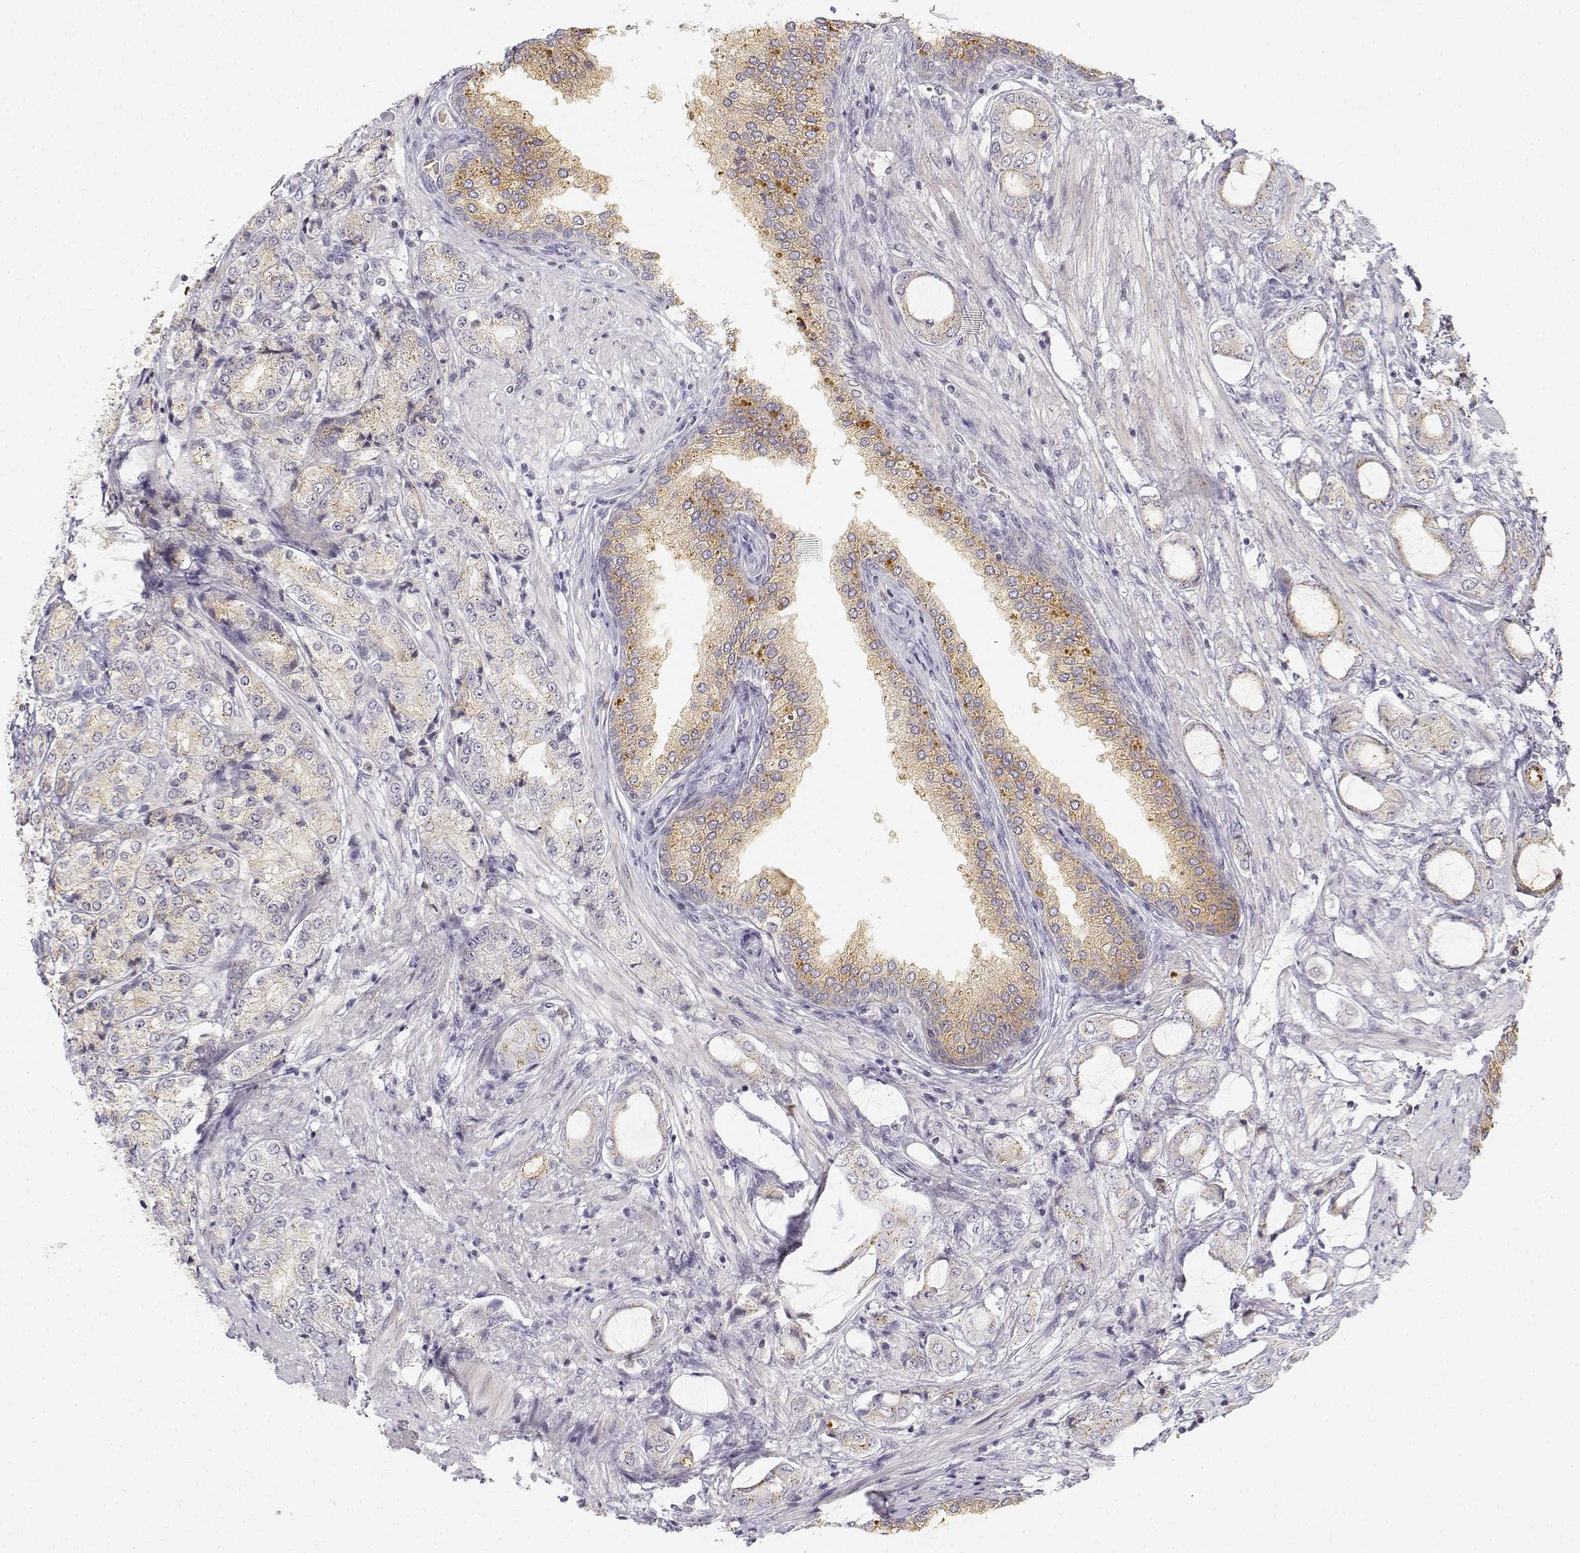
{"staining": {"intensity": "weak", "quantity": "25%-75%", "location": "cytoplasmic/membranous"}, "tissue": "prostate cancer", "cell_type": "Tumor cells", "image_type": "cancer", "snomed": [{"axis": "morphology", "description": "Adenocarcinoma, NOS"}, {"axis": "topography", "description": "Prostate"}], "caption": "Immunohistochemical staining of human prostate cancer displays low levels of weak cytoplasmic/membranous protein staining in about 25%-75% of tumor cells.", "gene": "GLIPR1L2", "patient": {"sex": "male", "age": 63}}